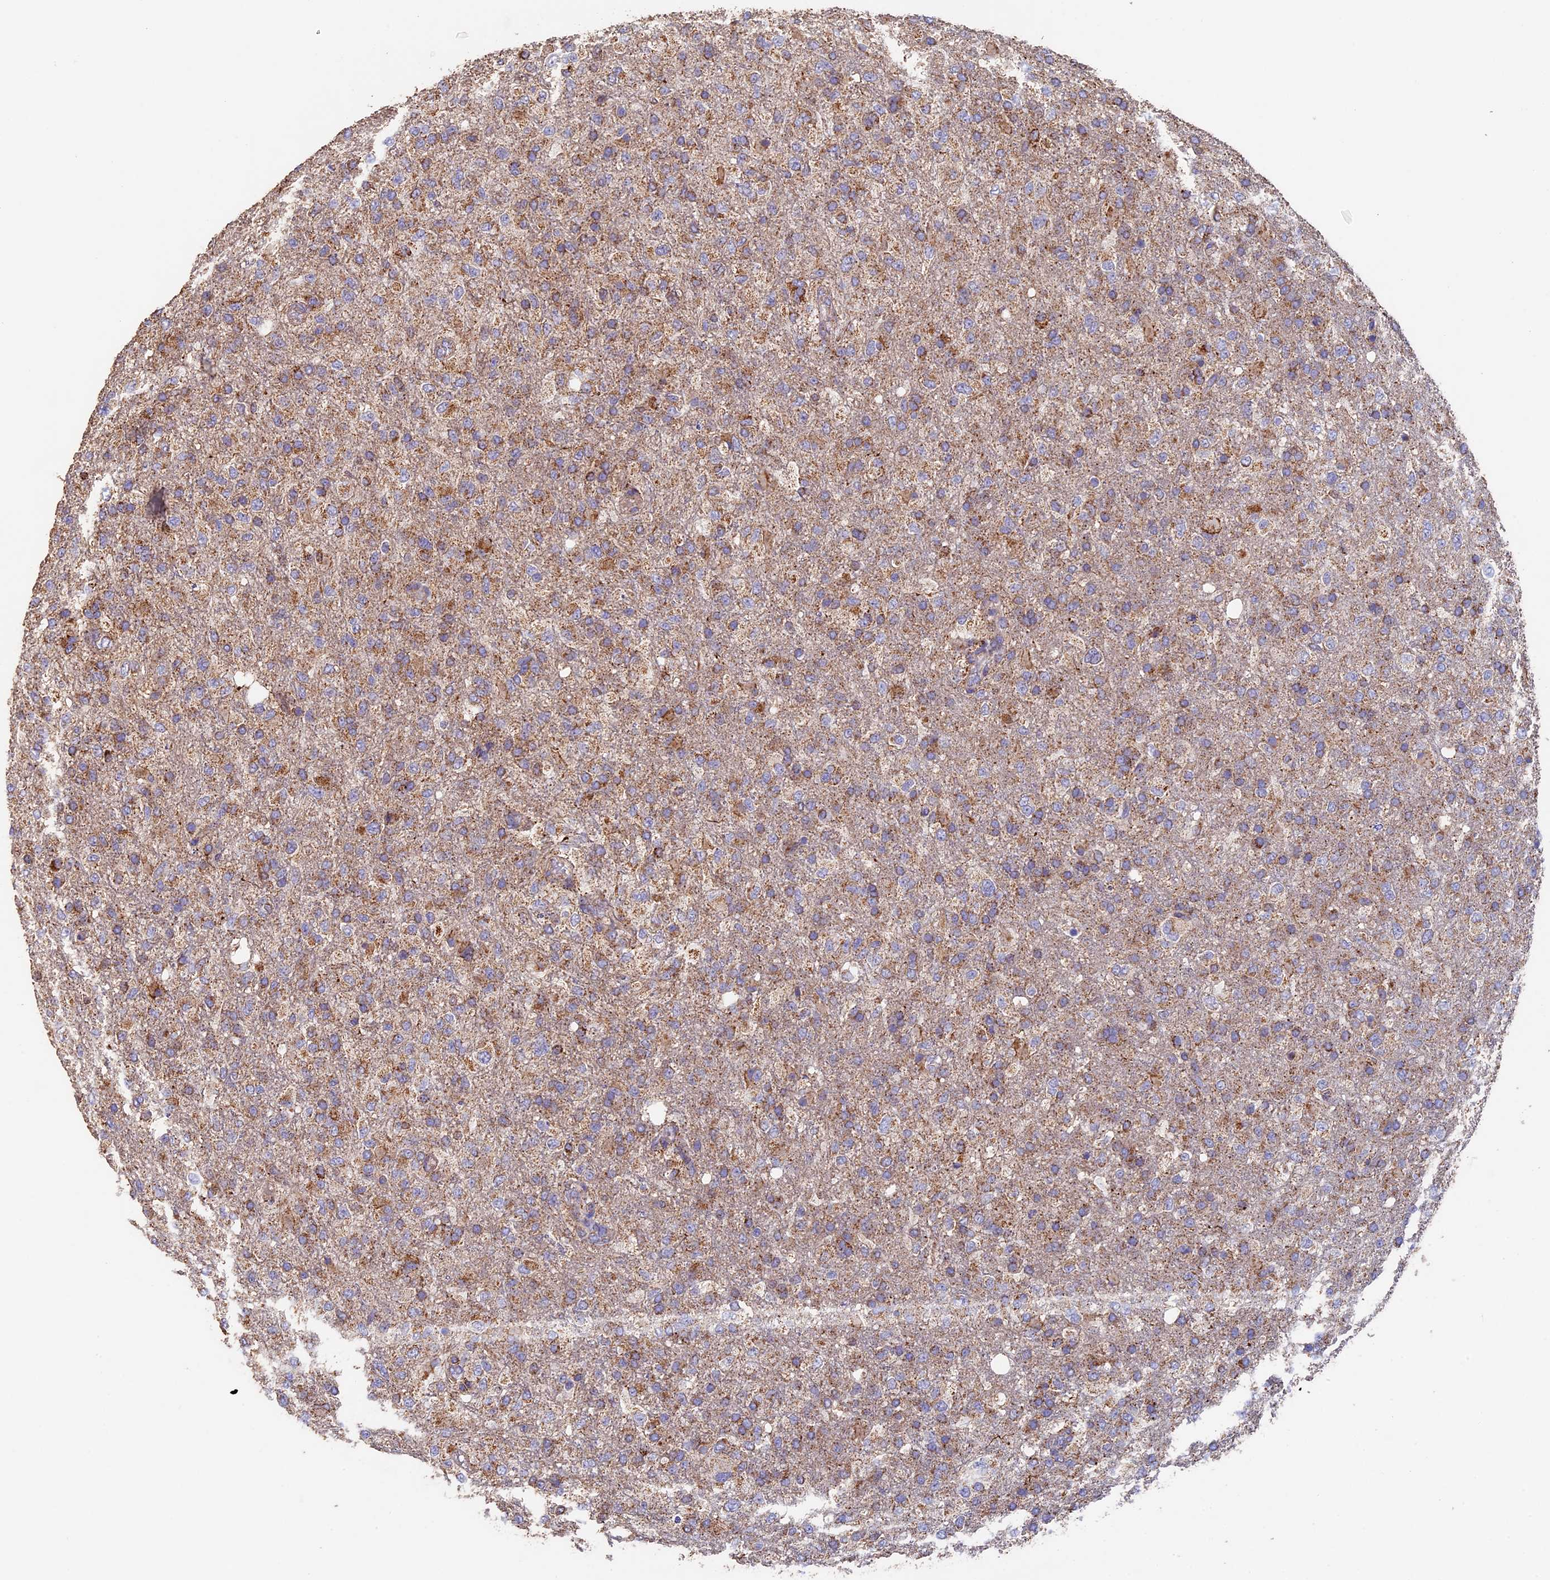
{"staining": {"intensity": "moderate", "quantity": "25%-75%", "location": "cytoplasmic/membranous"}, "tissue": "glioma", "cell_type": "Tumor cells", "image_type": "cancer", "snomed": [{"axis": "morphology", "description": "Glioma, malignant, High grade"}, {"axis": "topography", "description": "Brain"}], "caption": "Malignant glioma (high-grade) stained with a brown dye exhibits moderate cytoplasmic/membranous positive staining in approximately 25%-75% of tumor cells.", "gene": "ADAT1", "patient": {"sex": "female", "age": 74}}